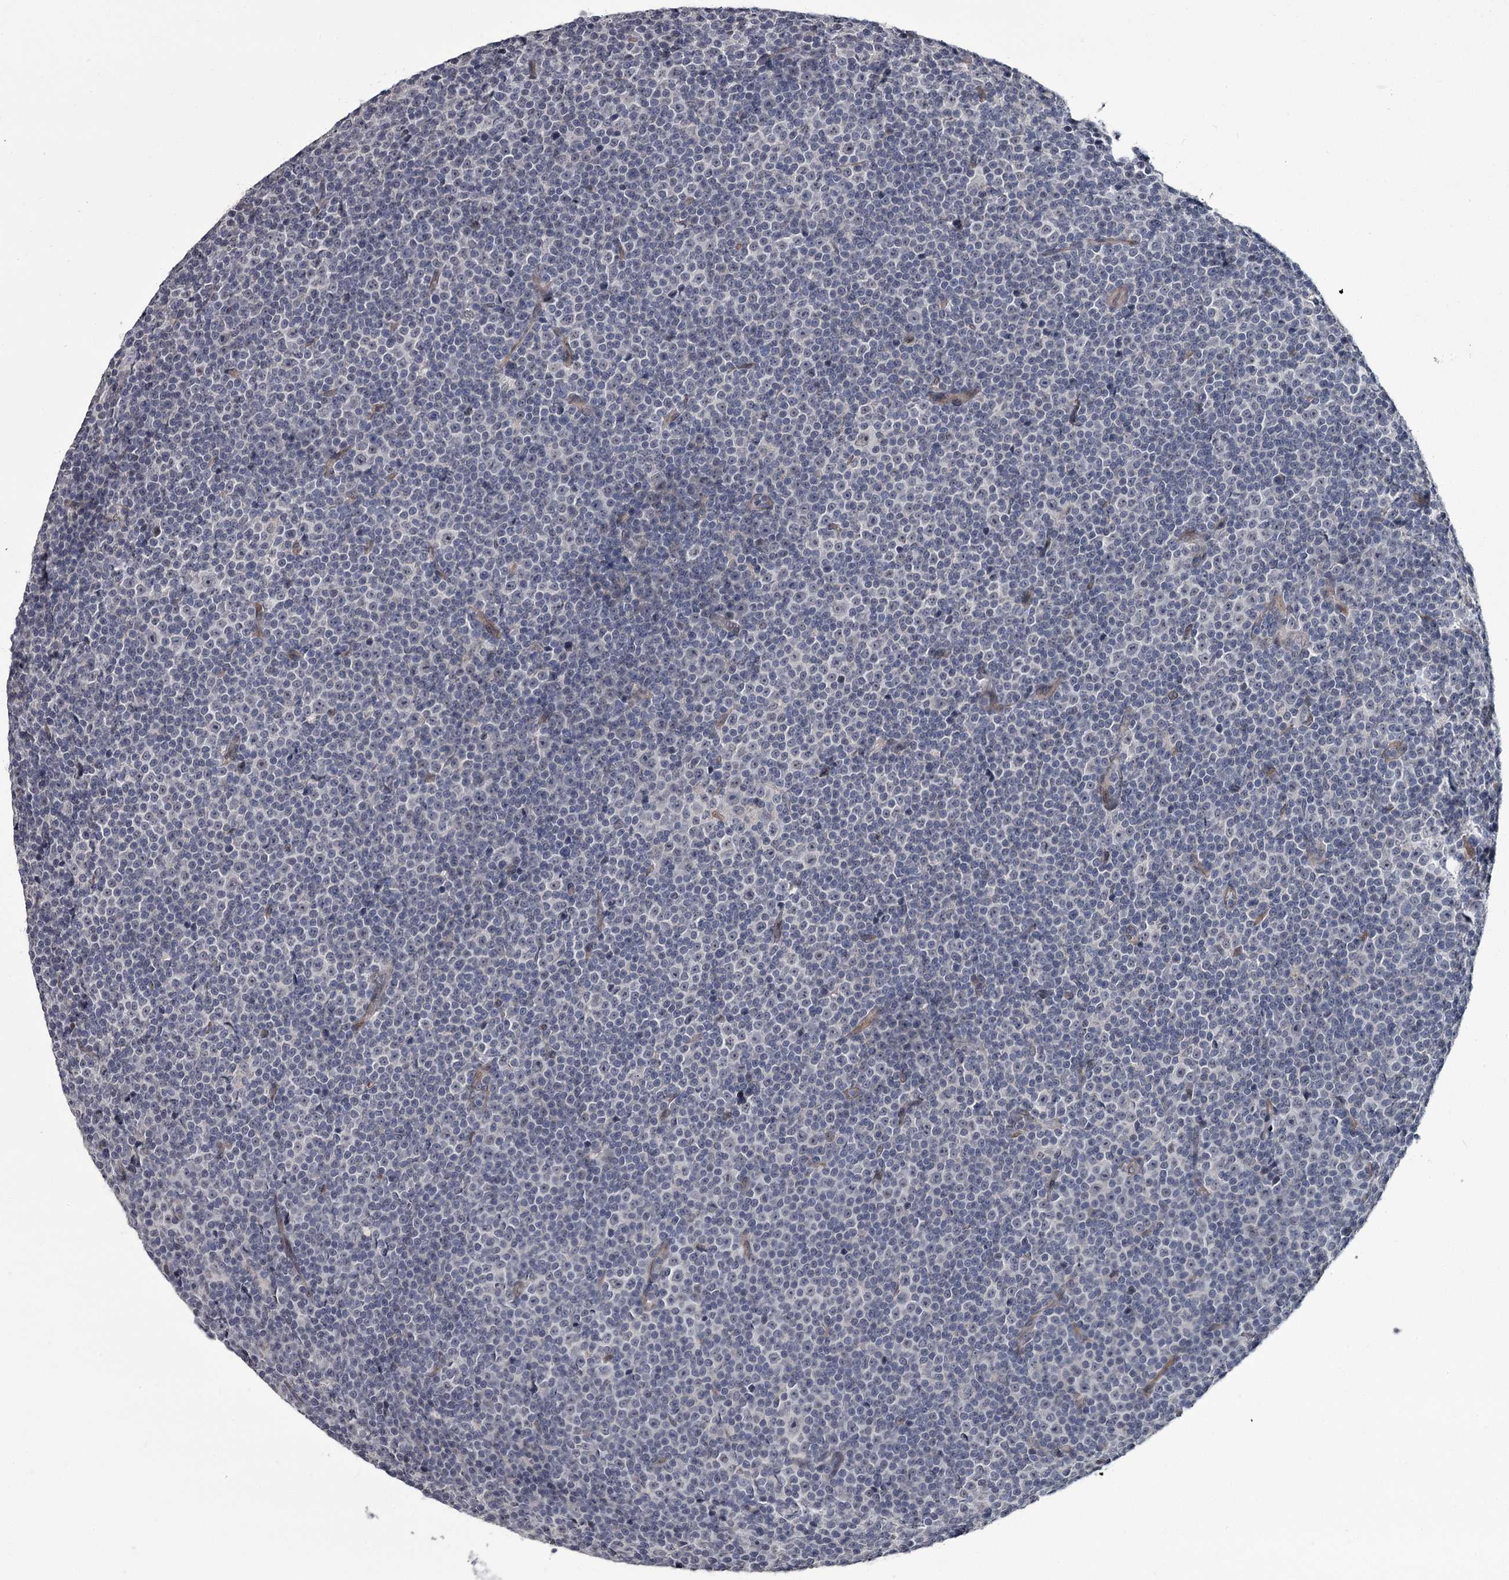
{"staining": {"intensity": "negative", "quantity": "none", "location": "none"}, "tissue": "lymphoma", "cell_type": "Tumor cells", "image_type": "cancer", "snomed": [{"axis": "morphology", "description": "Malignant lymphoma, non-Hodgkin's type, Low grade"}, {"axis": "topography", "description": "Lymph node"}], "caption": "IHC image of neoplastic tissue: human low-grade malignant lymphoma, non-Hodgkin's type stained with DAB (3,3'-diaminobenzidine) reveals no significant protein expression in tumor cells.", "gene": "PRPF40B", "patient": {"sex": "female", "age": 67}}